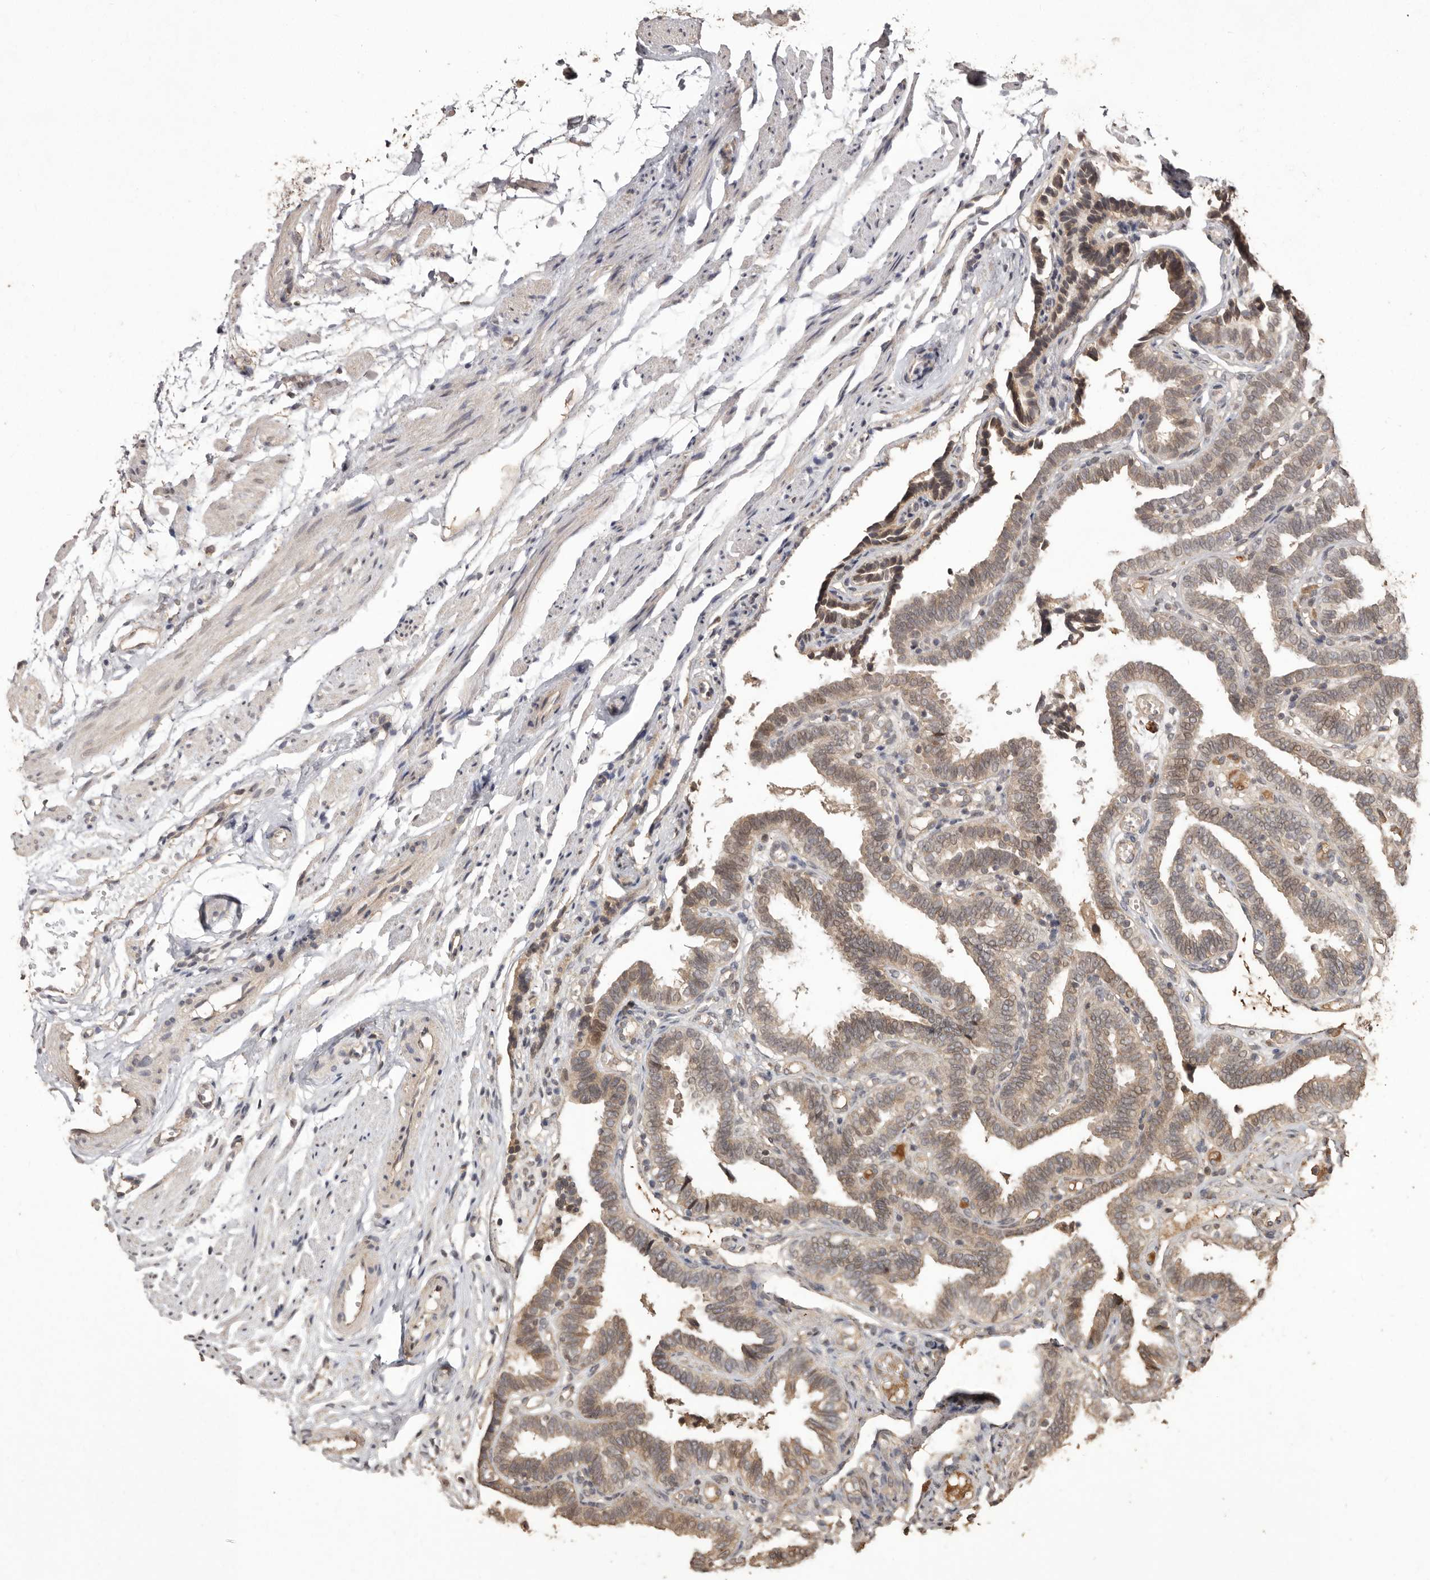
{"staining": {"intensity": "weak", "quantity": "25%-75%", "location": "cytoplasmic/membranous"}, "tissue": "fallopian tube", "cell_type": "Glandular cells", "image_type": "normal", "snomed": [{"axis": "morphology", "description": "Normal tissue, NOS"}, {"axis": "topography", "description": "Fallopian tube"}], "caption": "Protein expression analysis of benign human fallopian tube reveals weak cytoplasmic/membranous positivity in approximately 25%-75% of glandular cells.", "gene": "NUP43", "patient": {"sex": "female", "age": 39}}